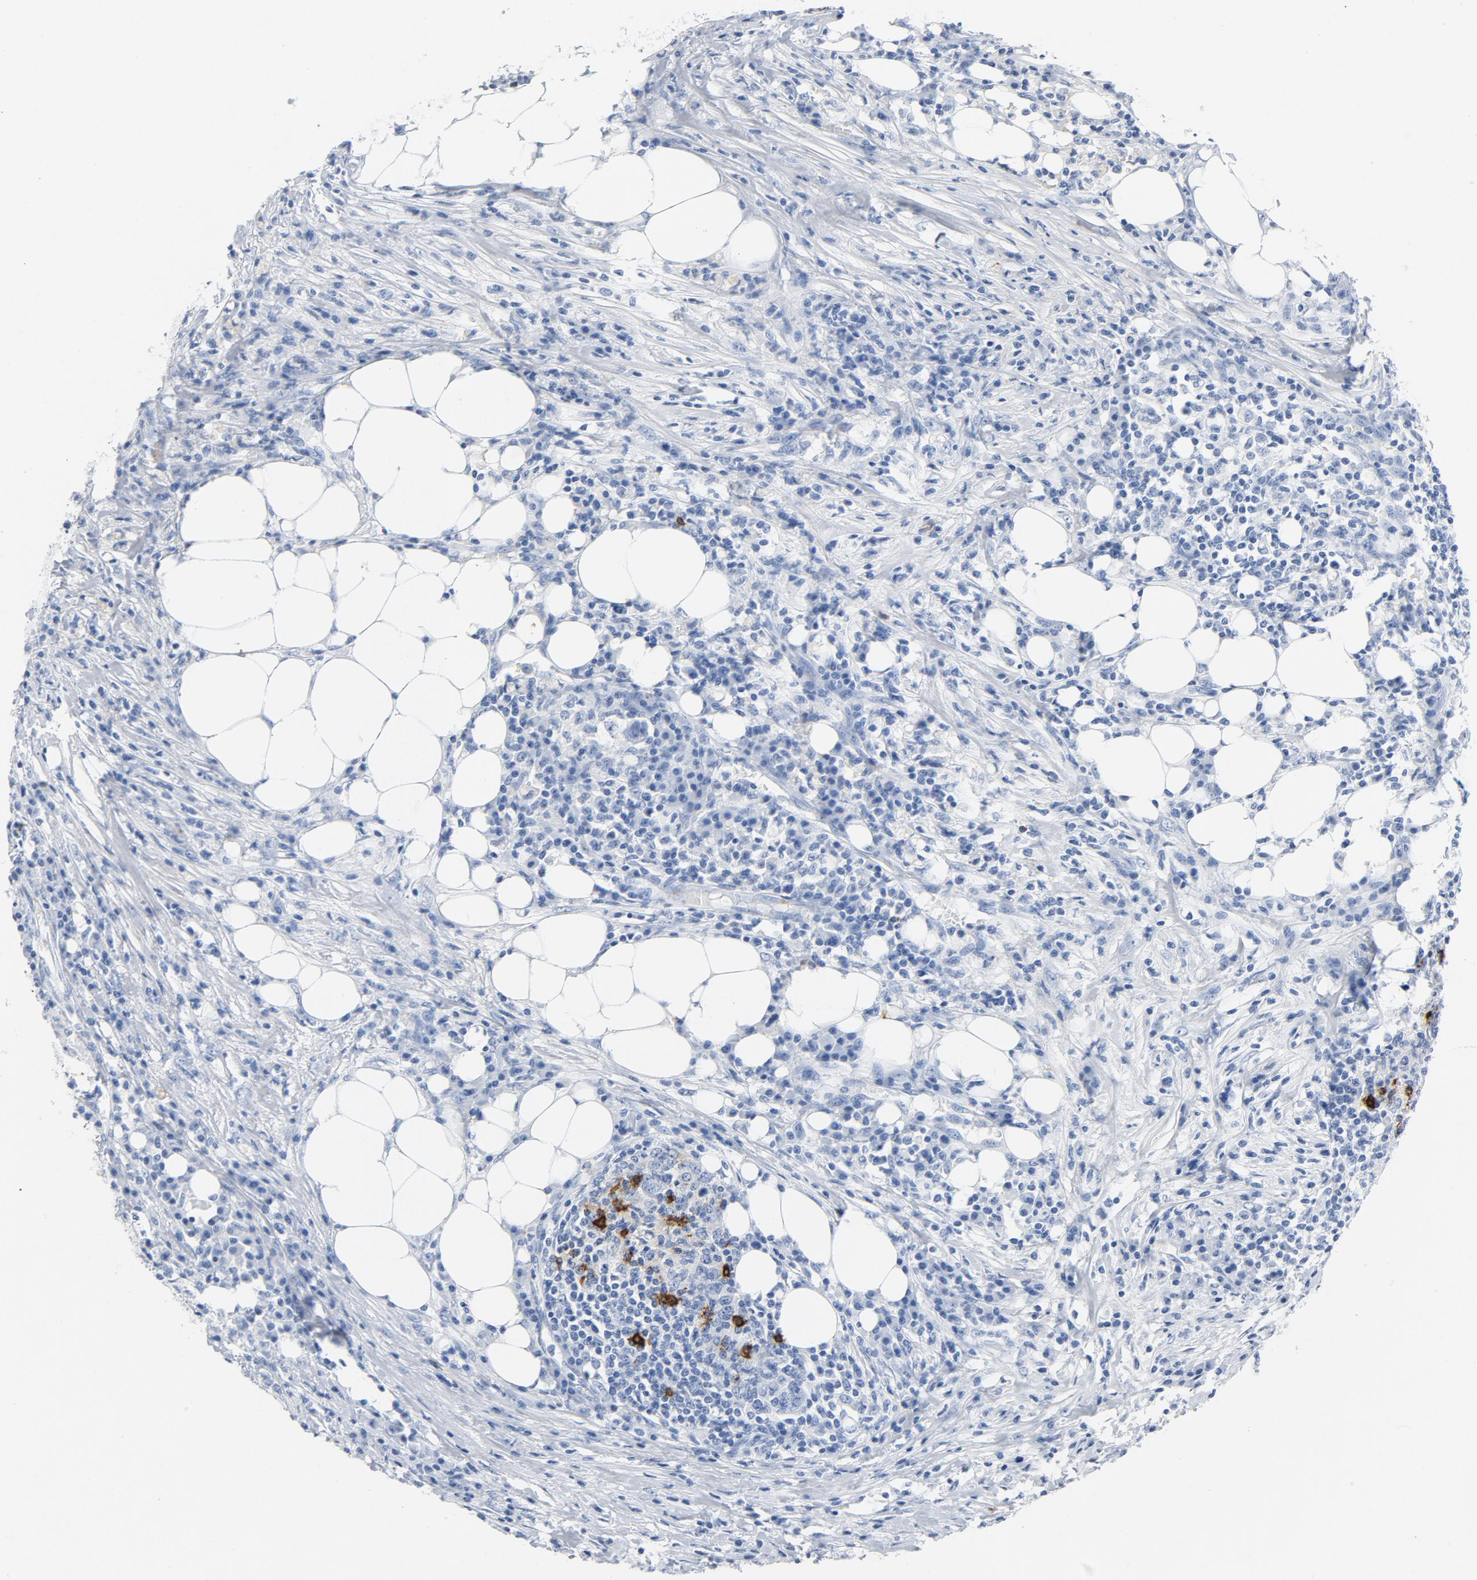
{"staining": {"intensity": "negative", "quantity": "none", "location": "none"}, "tissue": "colorectal cancer", "cell_type": "Tumor cells", "image_type": "cancer", "snomed": [{"axis": "morphology", "description": "Adenocarcinoma, NOS"}, {"axis": "topography", "description": "Colon"}], "caption": "Immunohistochemical staining of human colorectal adenocarcinoma displays no significant expression in tumor cells. (Brightfield microscopy of DAB immunohistochemistry (IHC) at high magnification).", "gene": "PTPRB", "patient": {"sex": "male", "age": 71}}